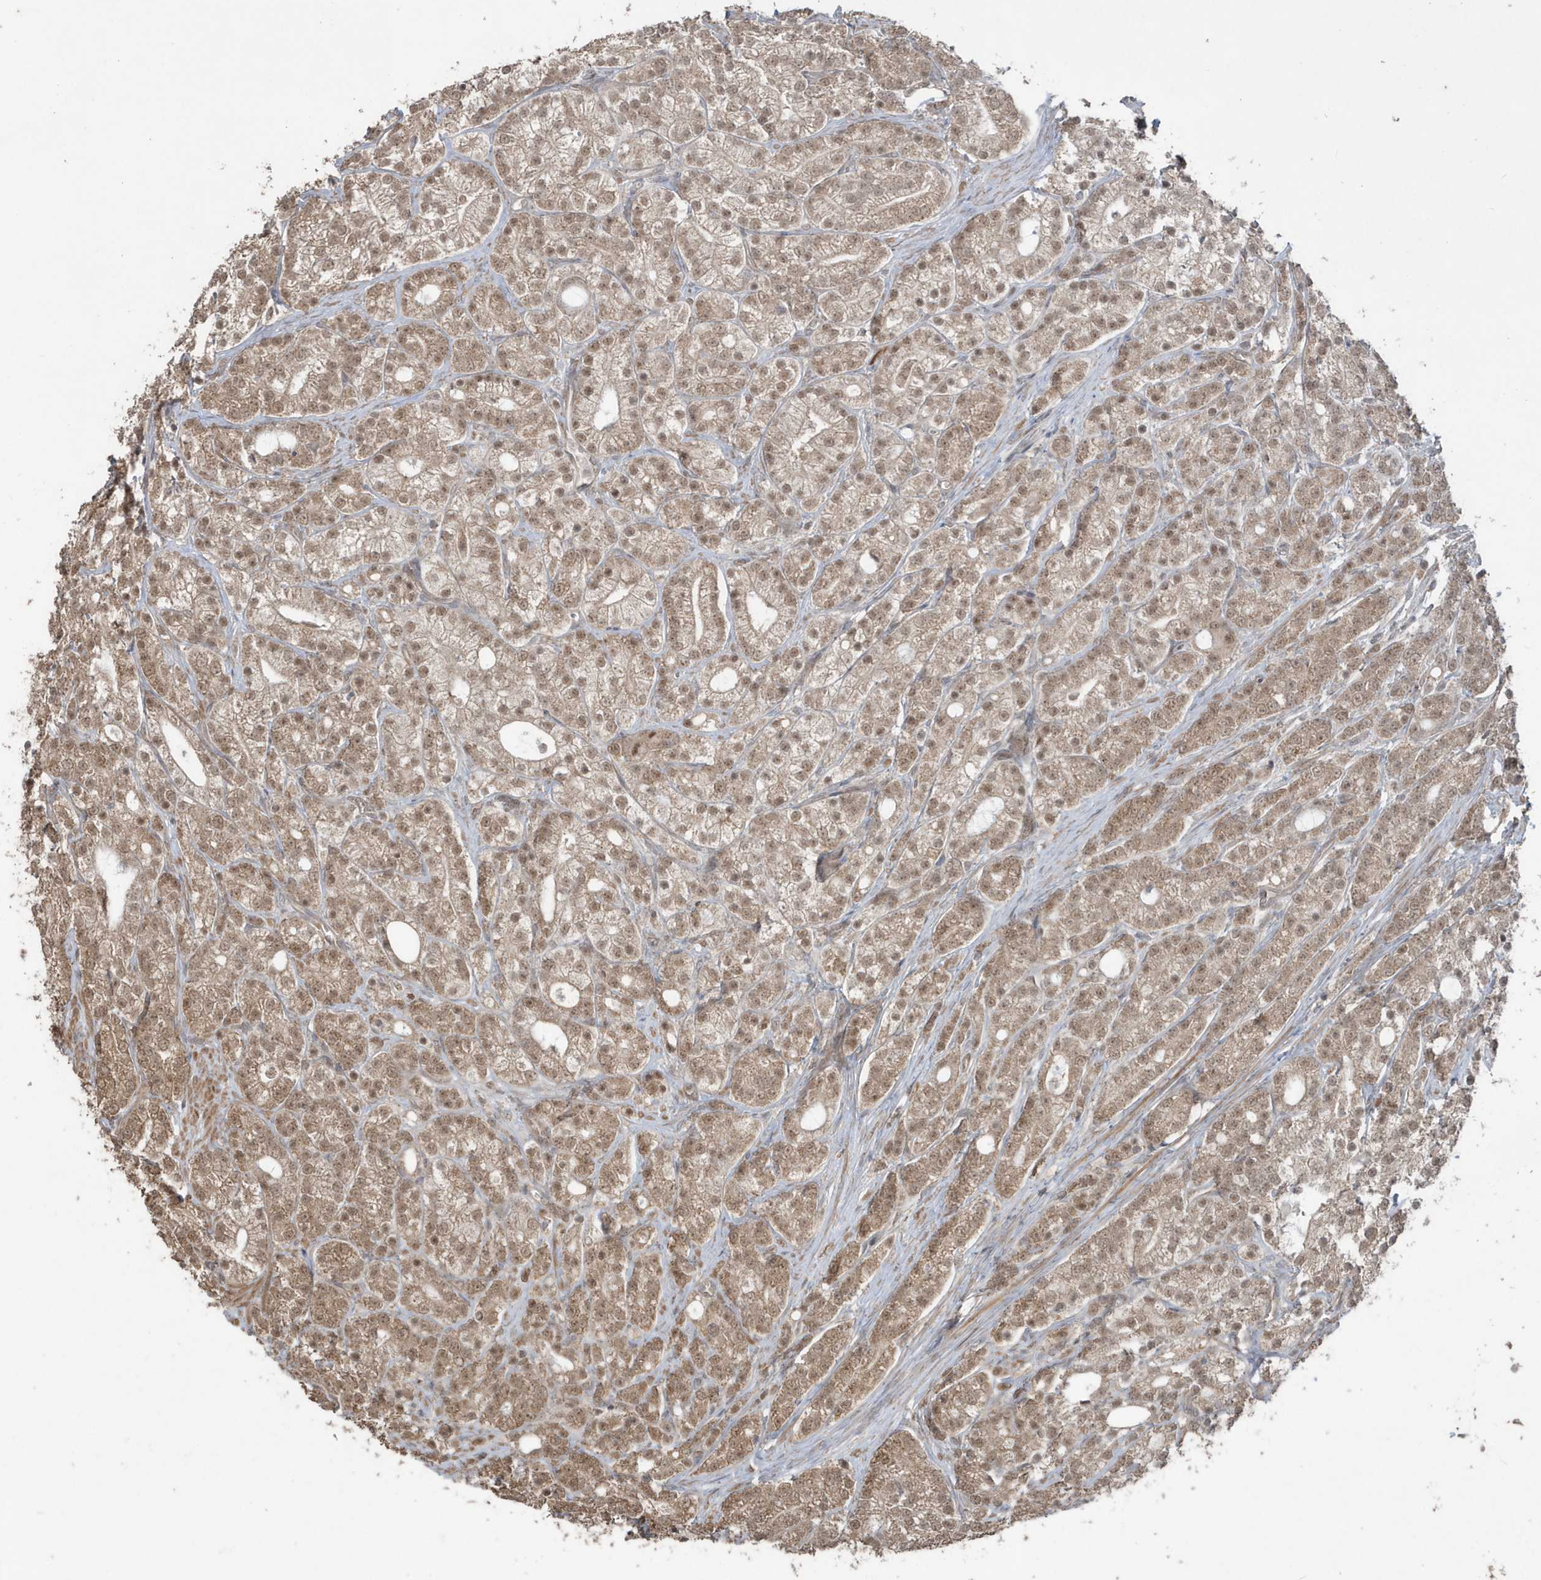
{"staining": {"intensity": "moderate", "quantity": ">75%", "location": "cytoplasmic/membranous,nuclear"}, "tissue": "prostate cancer", "cell_type": "Tumor cells", "image_type": "cancer", "snomed": [{"axis": "morphology", "description": "Adenocarcinoma, High grade"}, {"axis": "topography", "description": "Prostate"}], "caption": "Immunohistochemical staining of human prostate adenocarcinoma (high-grade) displays medium levels of moderate cytoplasmic/membranous and nuclear expression in about >75% of tumor cells.", "gene": "PAXBP1", "patient": {"sex": "male", "age": 57}}